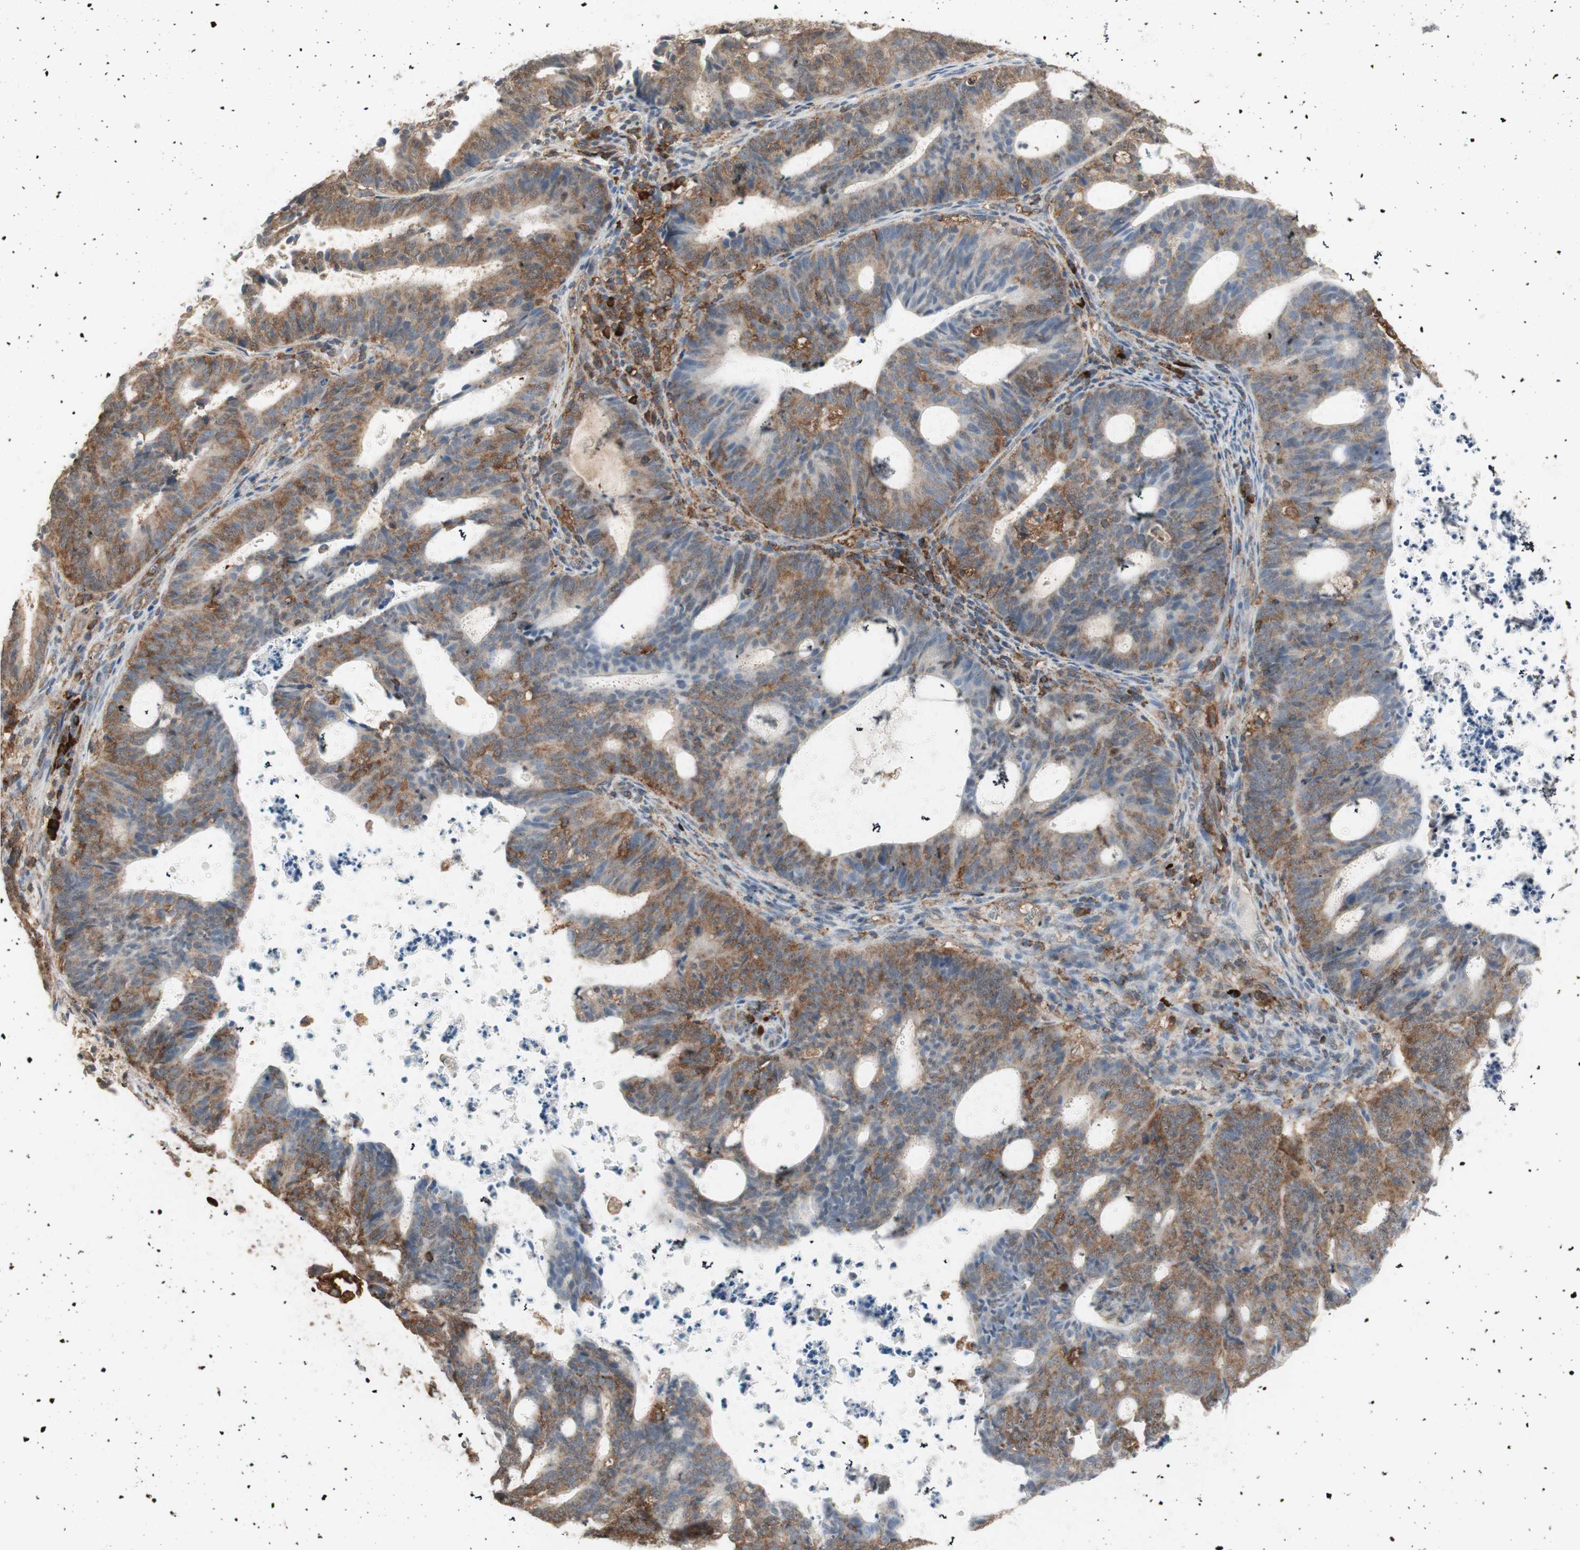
{"staining": {"intensity": "strong", "quantity": ">75%", "location": "cytoplasmic/membranous"}, "tissue": "endometrial cancer", "cell_type": "Tumor cells", "image_type": "cancer", "snomed": [{"axis": "morphology", "description": "Adenocarcinoma, NOS"}, {"axis": "topography", "description": "Uterus"}], "caption": "Adenocarcinoma (endometrial) stained with a brown dye demonstrates strong cytoplasmic/membranous positive staining in approximately >75% of tumor cells.", "gene": "MMP3", "patient": {"sex": "female", "age": 83}}